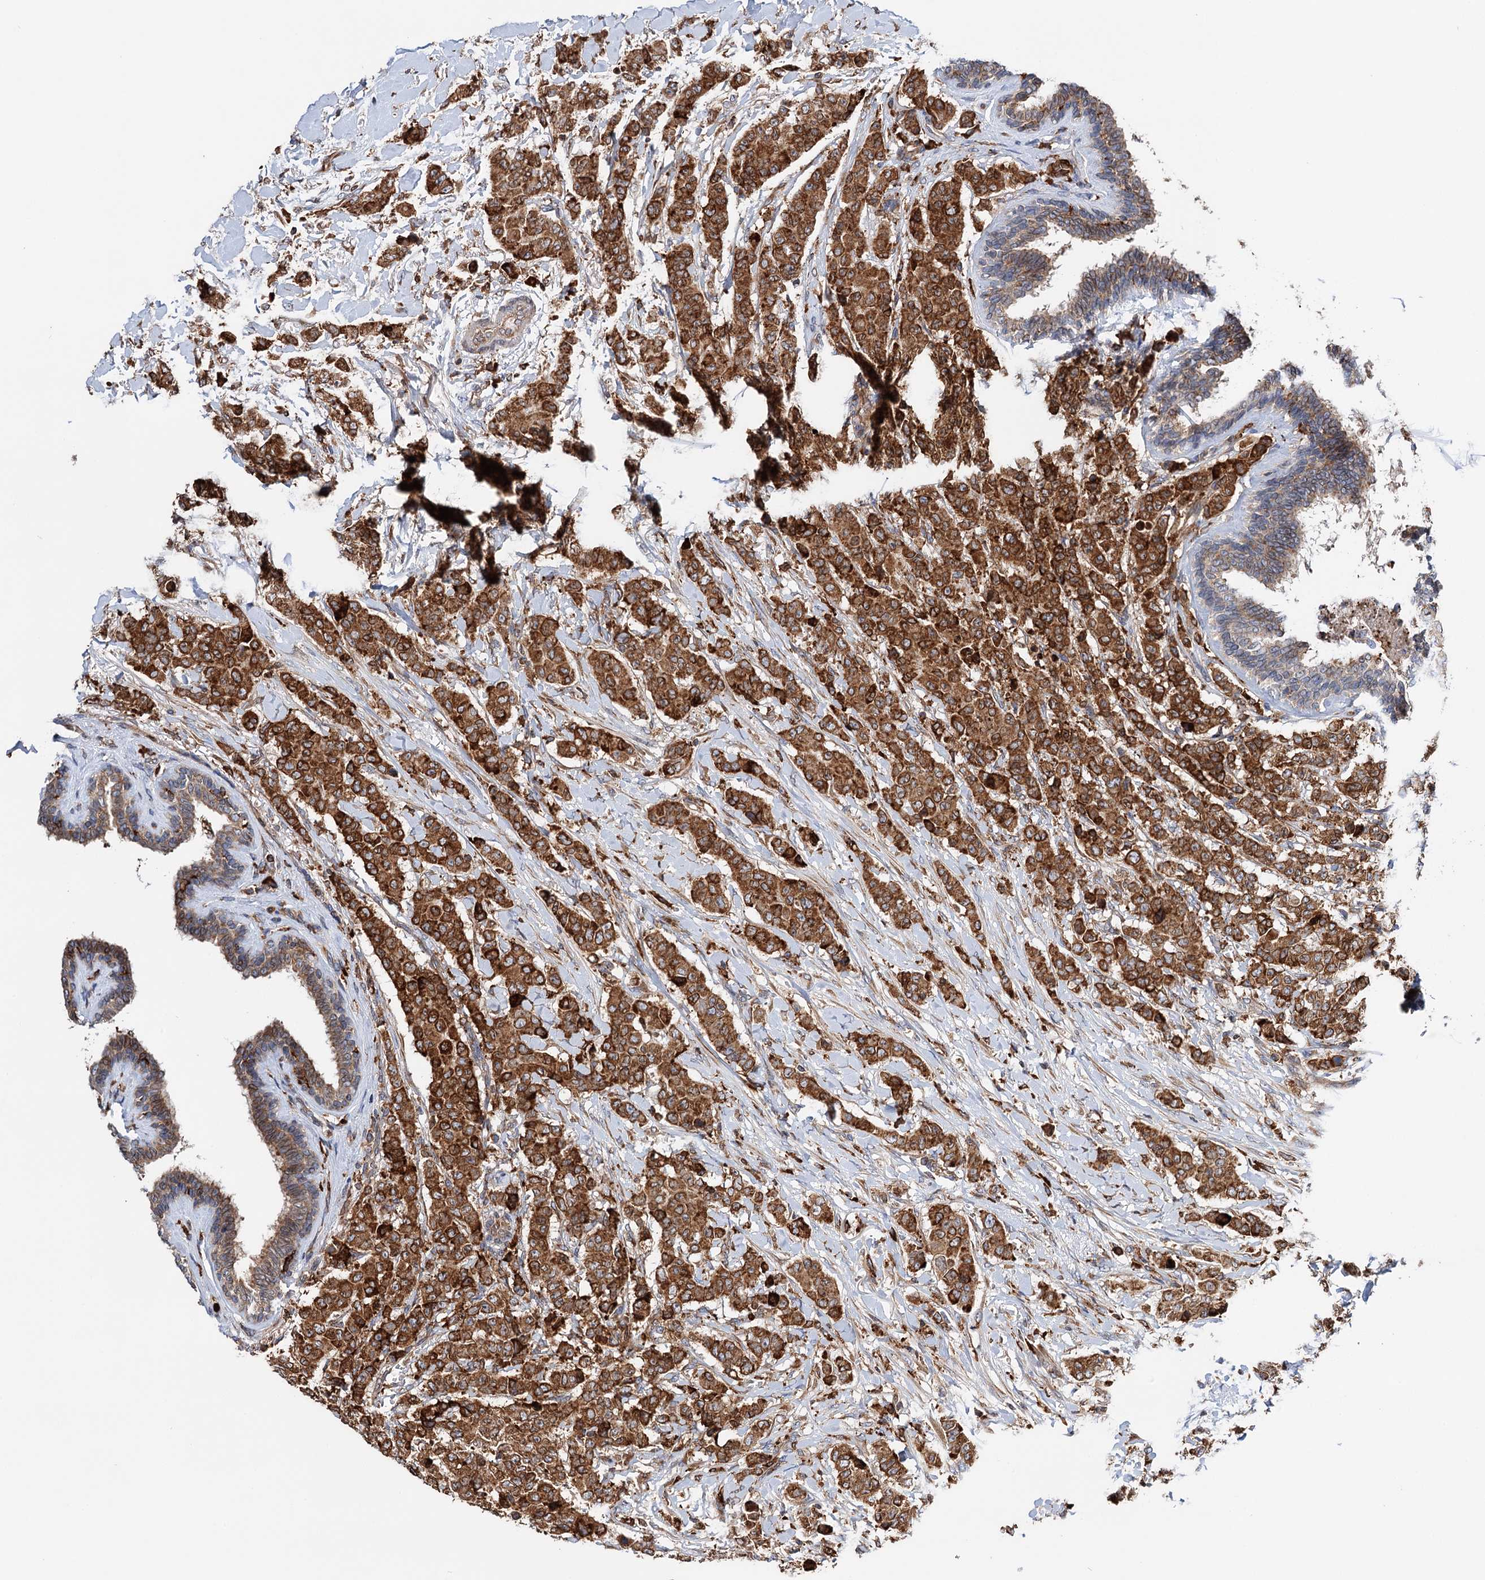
{"staining": {"intensity": "strong", "quantity": ">75%", "location": "cytoplasmic/membranous"}, "tissue": "breast cancer", "cell_type": "Tumor cells", "image_type": "cancer", "snomed": [{"axis": "morphology", "description": "Duct carcinoma"}, {"axis": "topography", "description": "Breast"}], "caption": "Human breast infiltrating ductal carcinoma stained with a protein marker demonstrates strong staining in tumor cells.", "gene": "ERP29", "patient": {"sex": "female", "age": 40}}